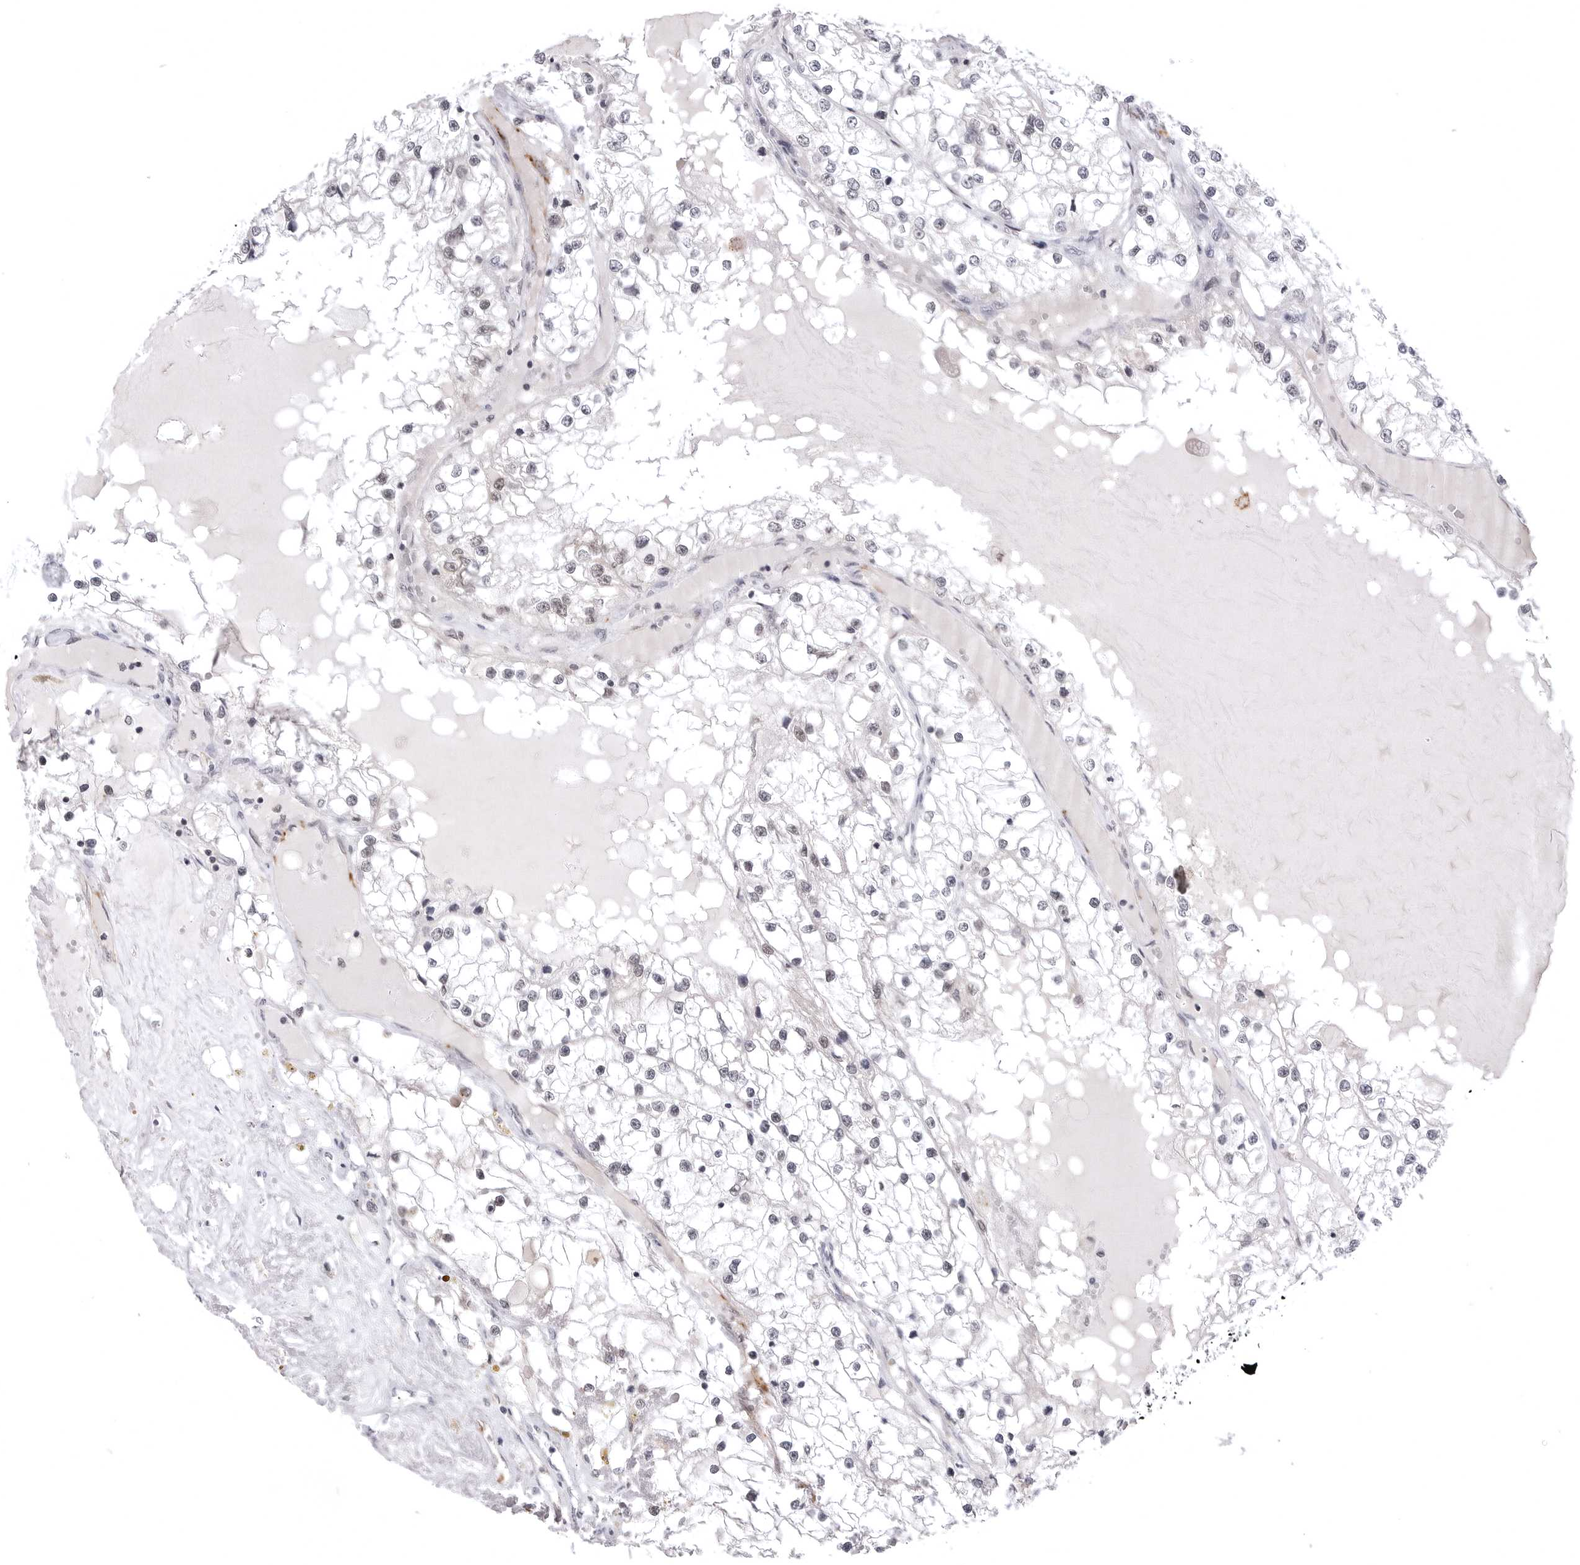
{"staining": {"intensity": "negative", "quantity": "none", "location": "none"}, "tissue": "renal cancer", "cell_type": "Tumor cells", "image_type": "cancer", "snomed": [{"axis": "morphology", "description": "Adenocarcinoma, NOS"}, {"axis": "topography", "description": "Kidney"}], "caption": "Tumor cells show no significant staining in adenocarcinoma (renal). Nuclei are stained in blue.", "gene": "PTK2B", "patient": {"sex": "male", "age": 68}}